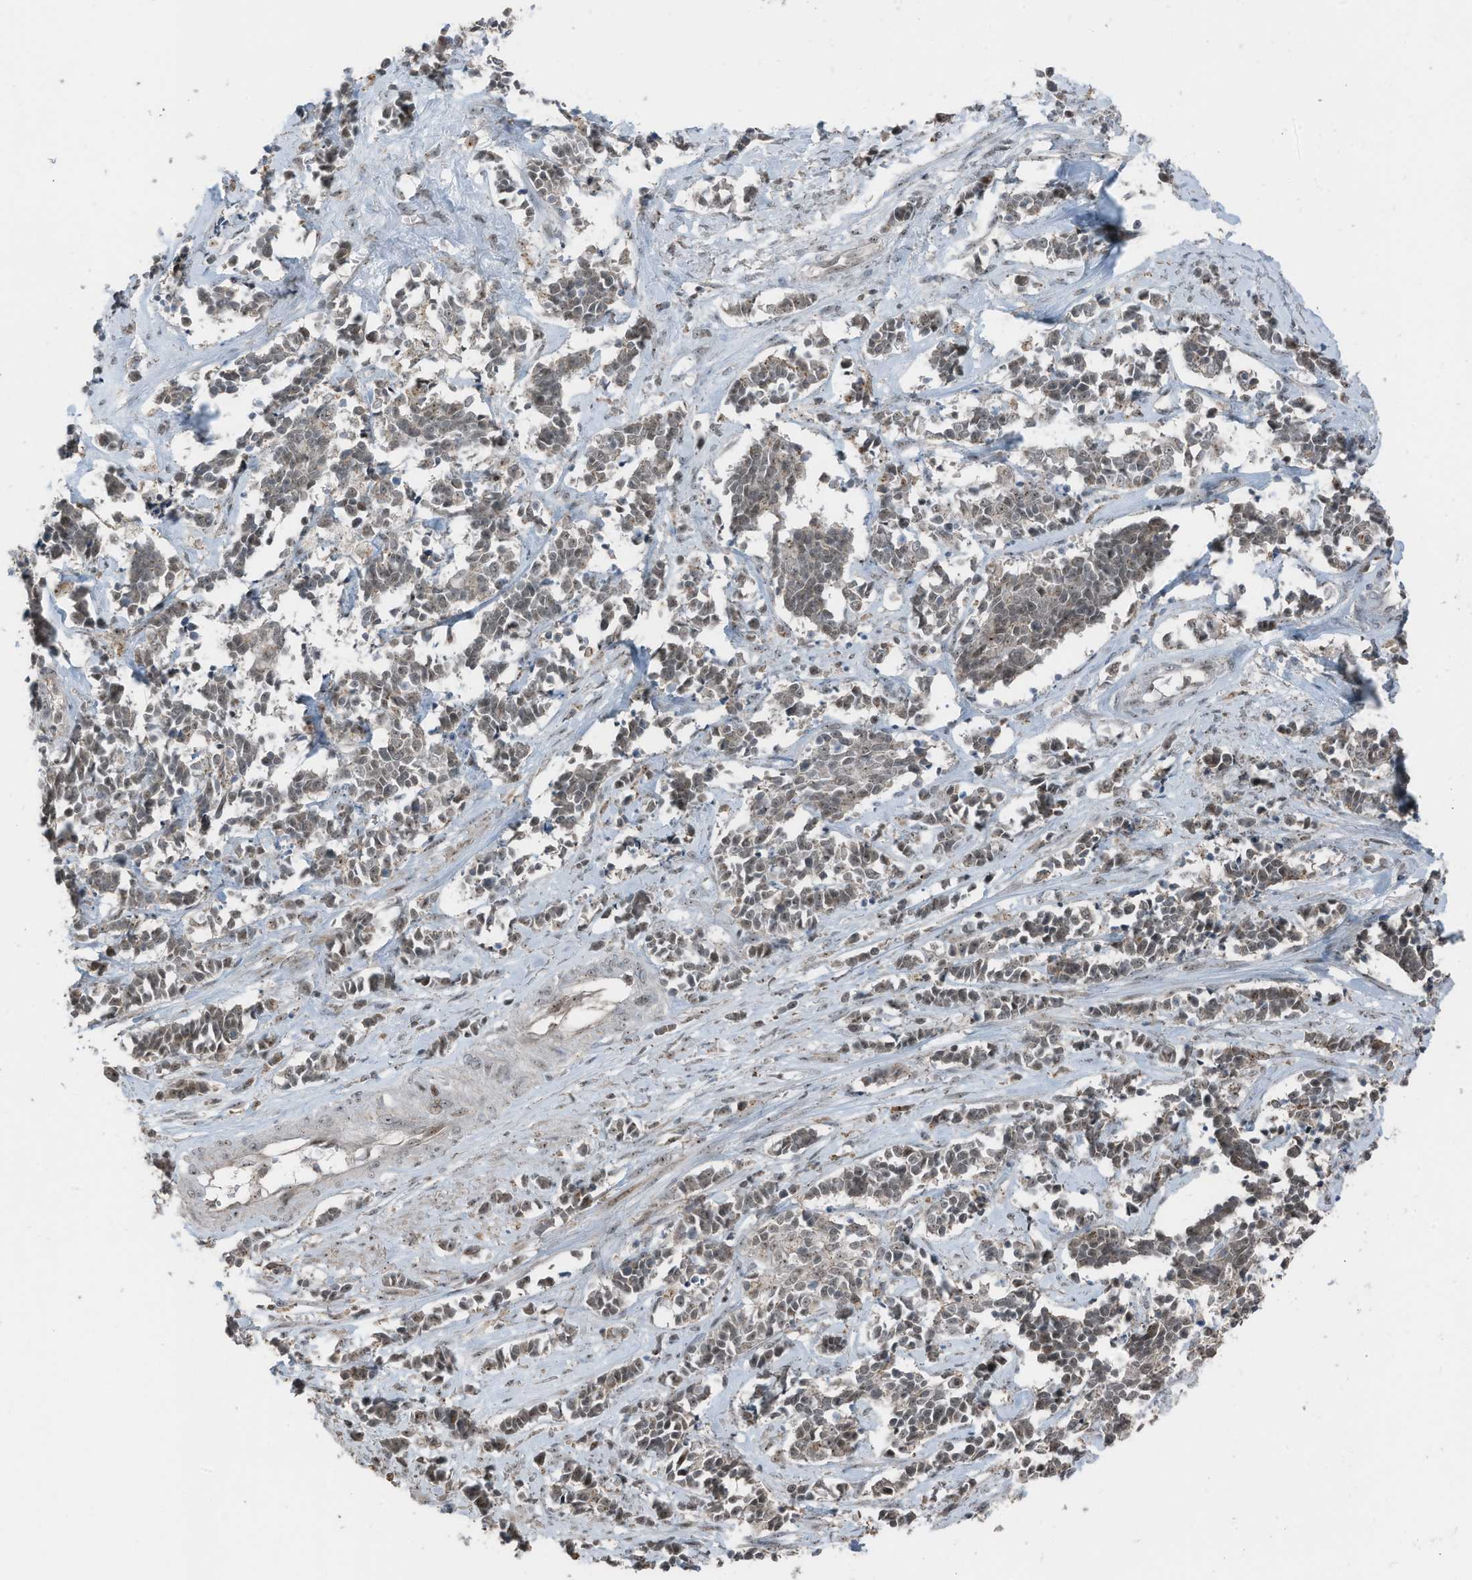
{"staining": {"intensity": "weak", "quantity": "25%-75%", "location": "nuclear"}, "tissue": "cervical cancer", "cell_type": "Tumor cells", "image_type": "cancer", "snomed": [{"axis": "morphology", "description": "Normal tissue, NOS"}, {"axis": "morphology", "description": "Squamous cell carcinoma, NOS"}, {"axis": "topography", "description": "Cervix"}], "caption": "A brown stain shows weak nuclear positivity of a protein in cervical cancer (squamous cell carcinoma) tumor cells.", "gene": "UTP3", "patient": {"sex": "female", "age": 35}}